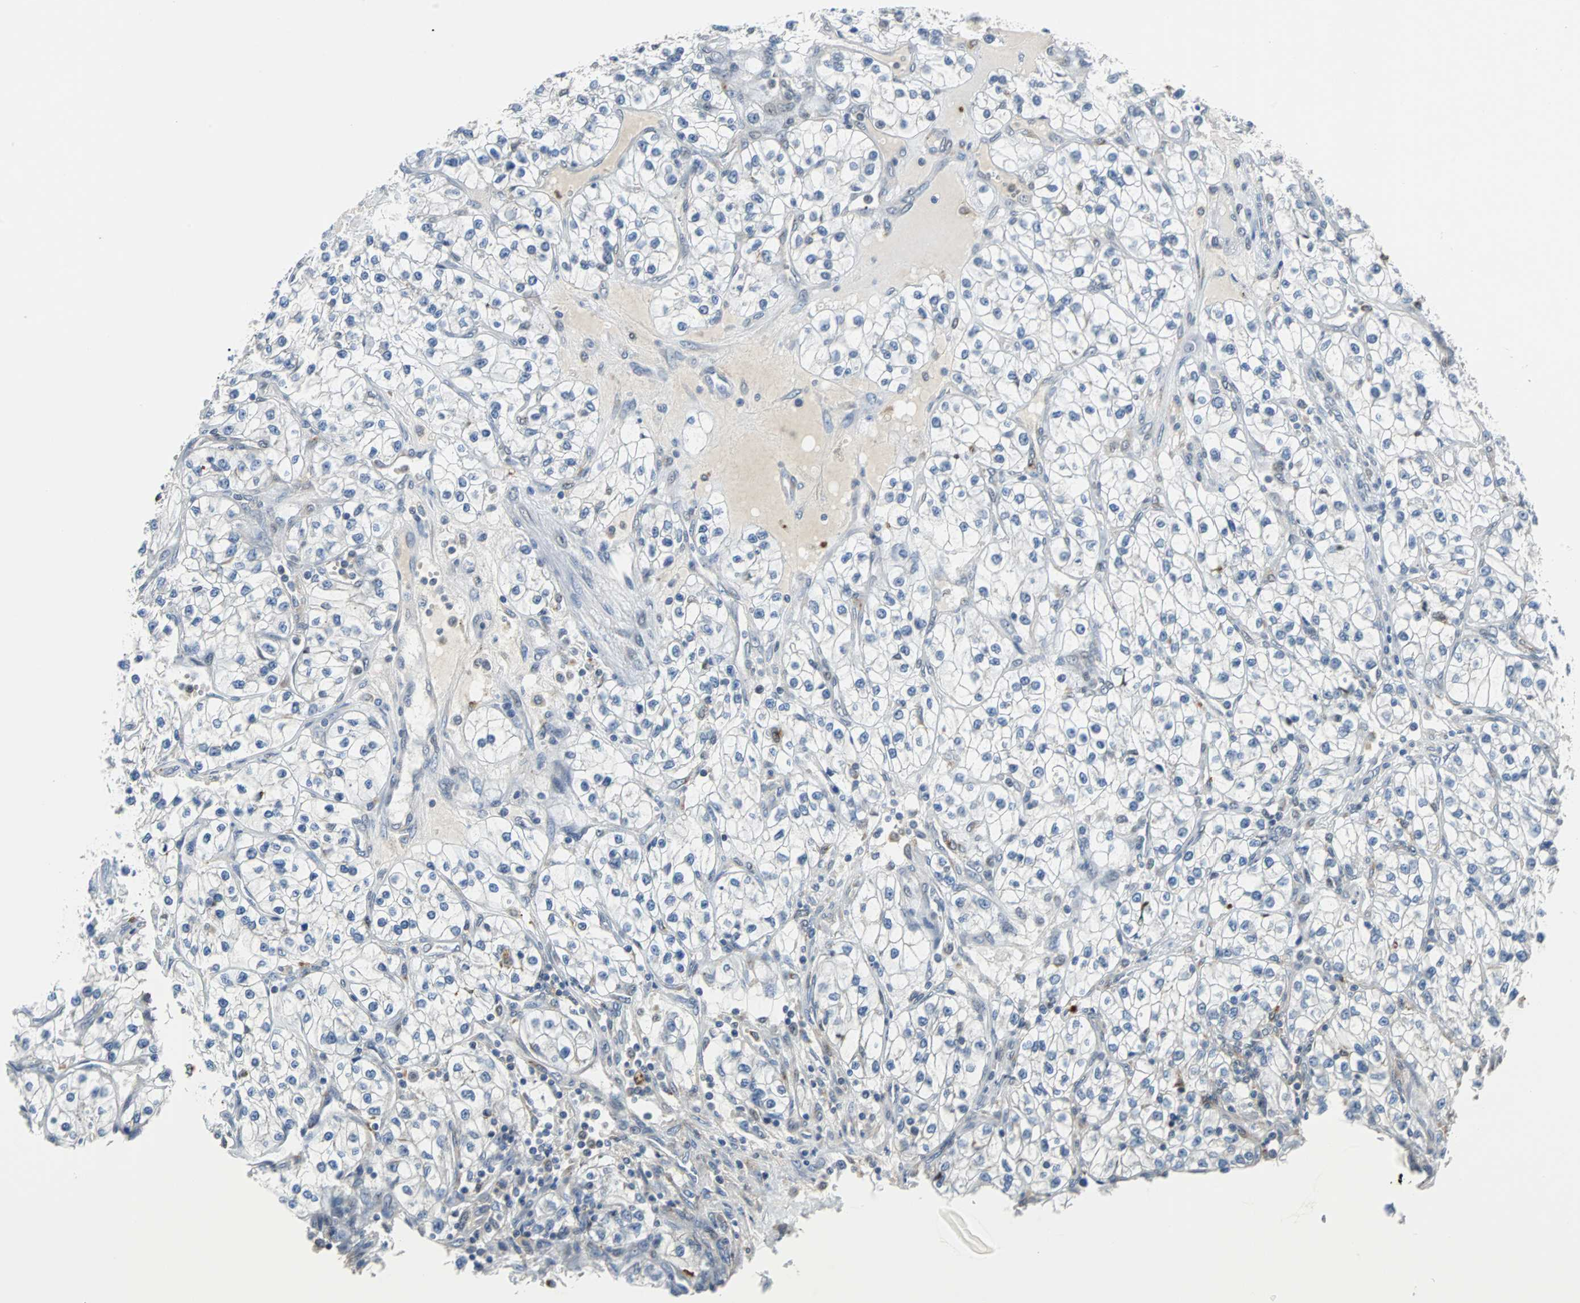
{"staining": {"intensity": "negative", "quantity": "none", "location": "none"}, "tissue": "renal cancer", "cell_type": "Tumor cells", "image_type": "cancer", "snomed": [{"axis": "morphology", "description": "Adenocarcinoma, NOS"}, {"axis": "topography", "description": "Kidney"}], "caption": "Immunohistochemistry image of neoplastic tissue: renal cancer stained with DAB exhibits no significant protein positivity in tumor cells. (DAB immunohistochemistry visualized using brightfield microscopy, high magnification).", "gene": "HLX", "patient": {"sex": "female", "age": 57}}